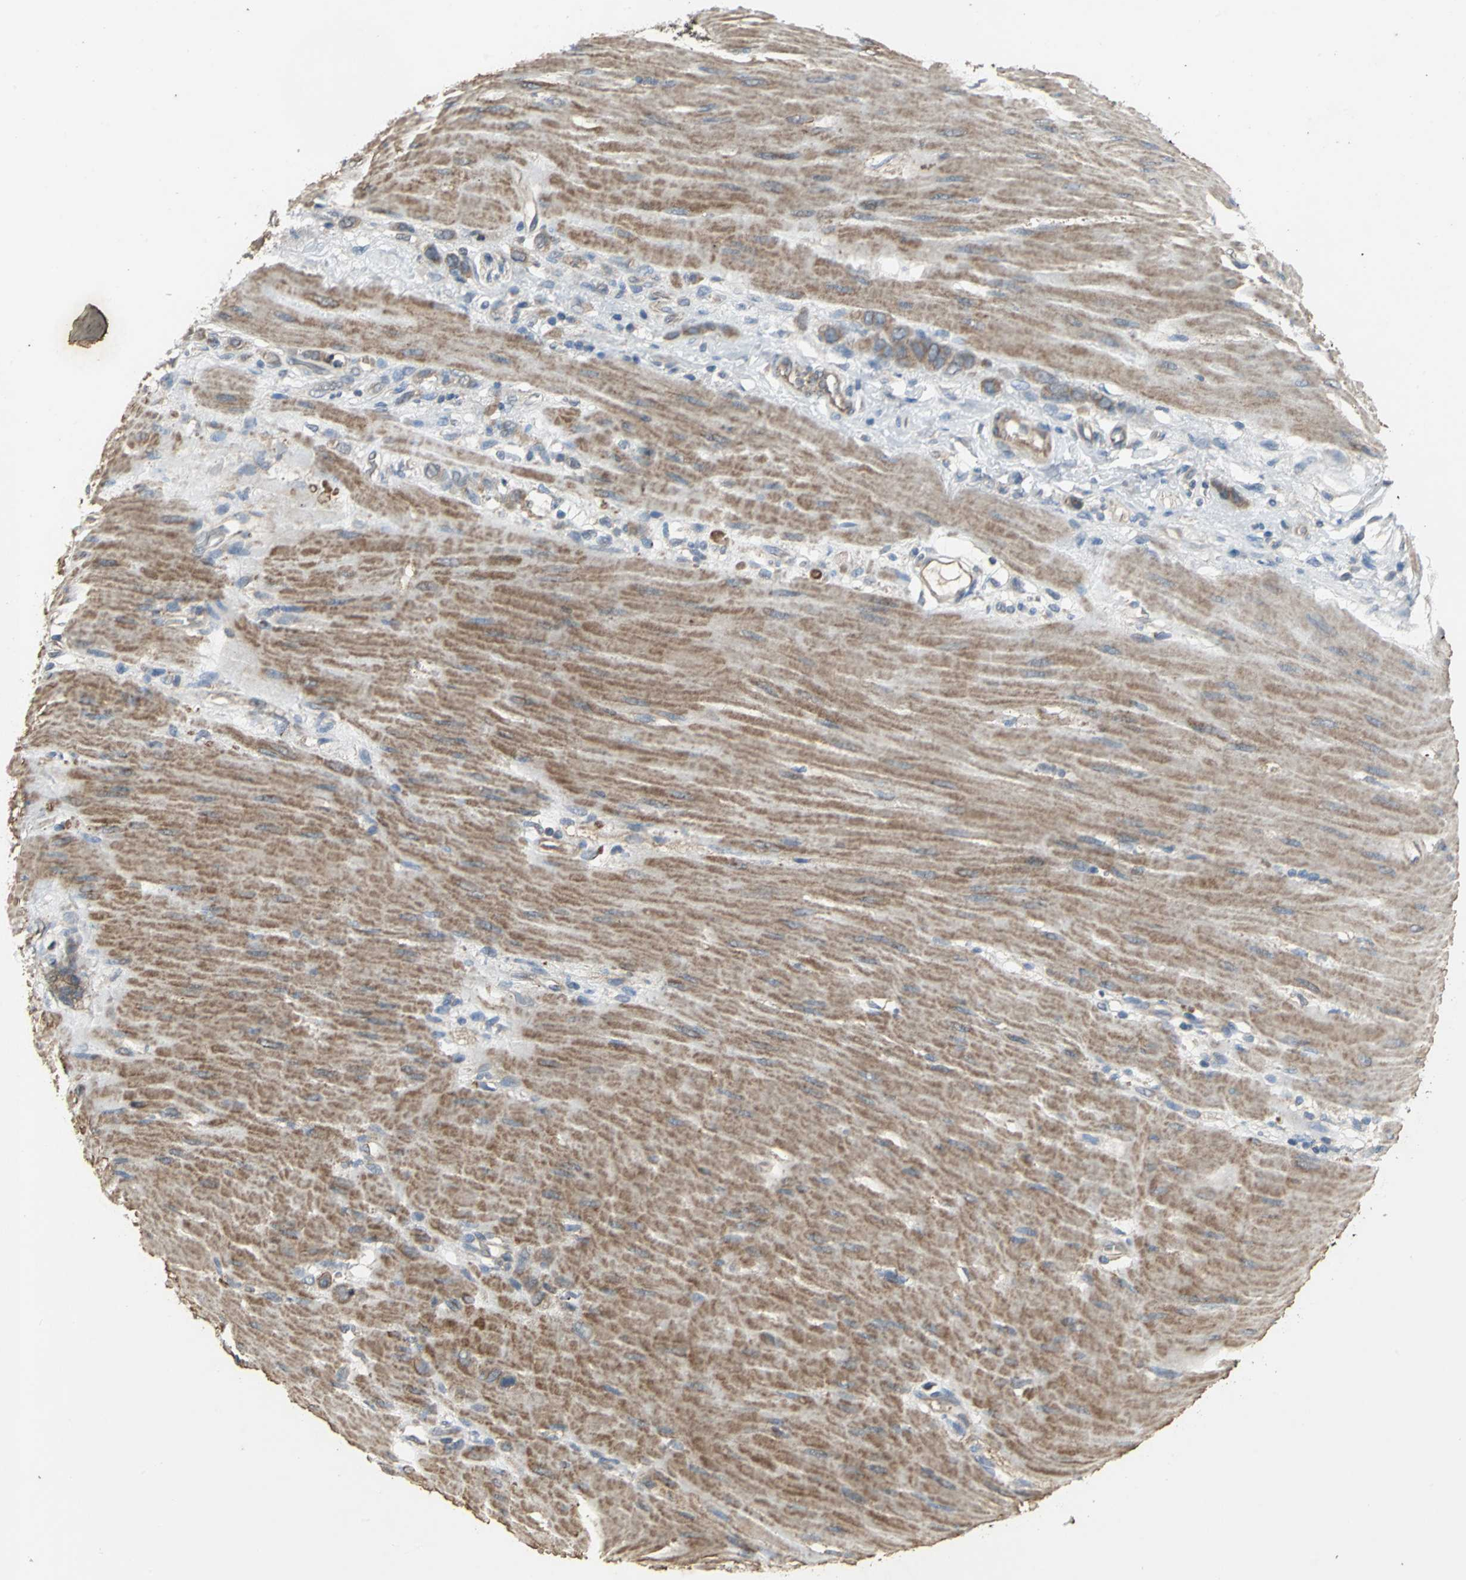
{"staining": {"intensity": "moderate", "quantity": ">75%", "location": "cytoplasmic/membranous"}, "tissue": "stomach cancer", "cell_type": "Tumor cells", "image_type": "cancer", "snomed": [{"axis": "morphology", "description": "Adenocarcinoma, NOS"}, {"axis": "topography", "description": "Stomach"}], "caption": "Immunohistochemistry (IHC) (DAB (3,3'-diaminobenzidine)) staining of human adenocarcinoma (stomach) demonstrates moderate cytoplasmic/membranous protein staining in about >75% of tumor cells.", "gene": "MET", "patient": {"sex": "male", "age": 82}}